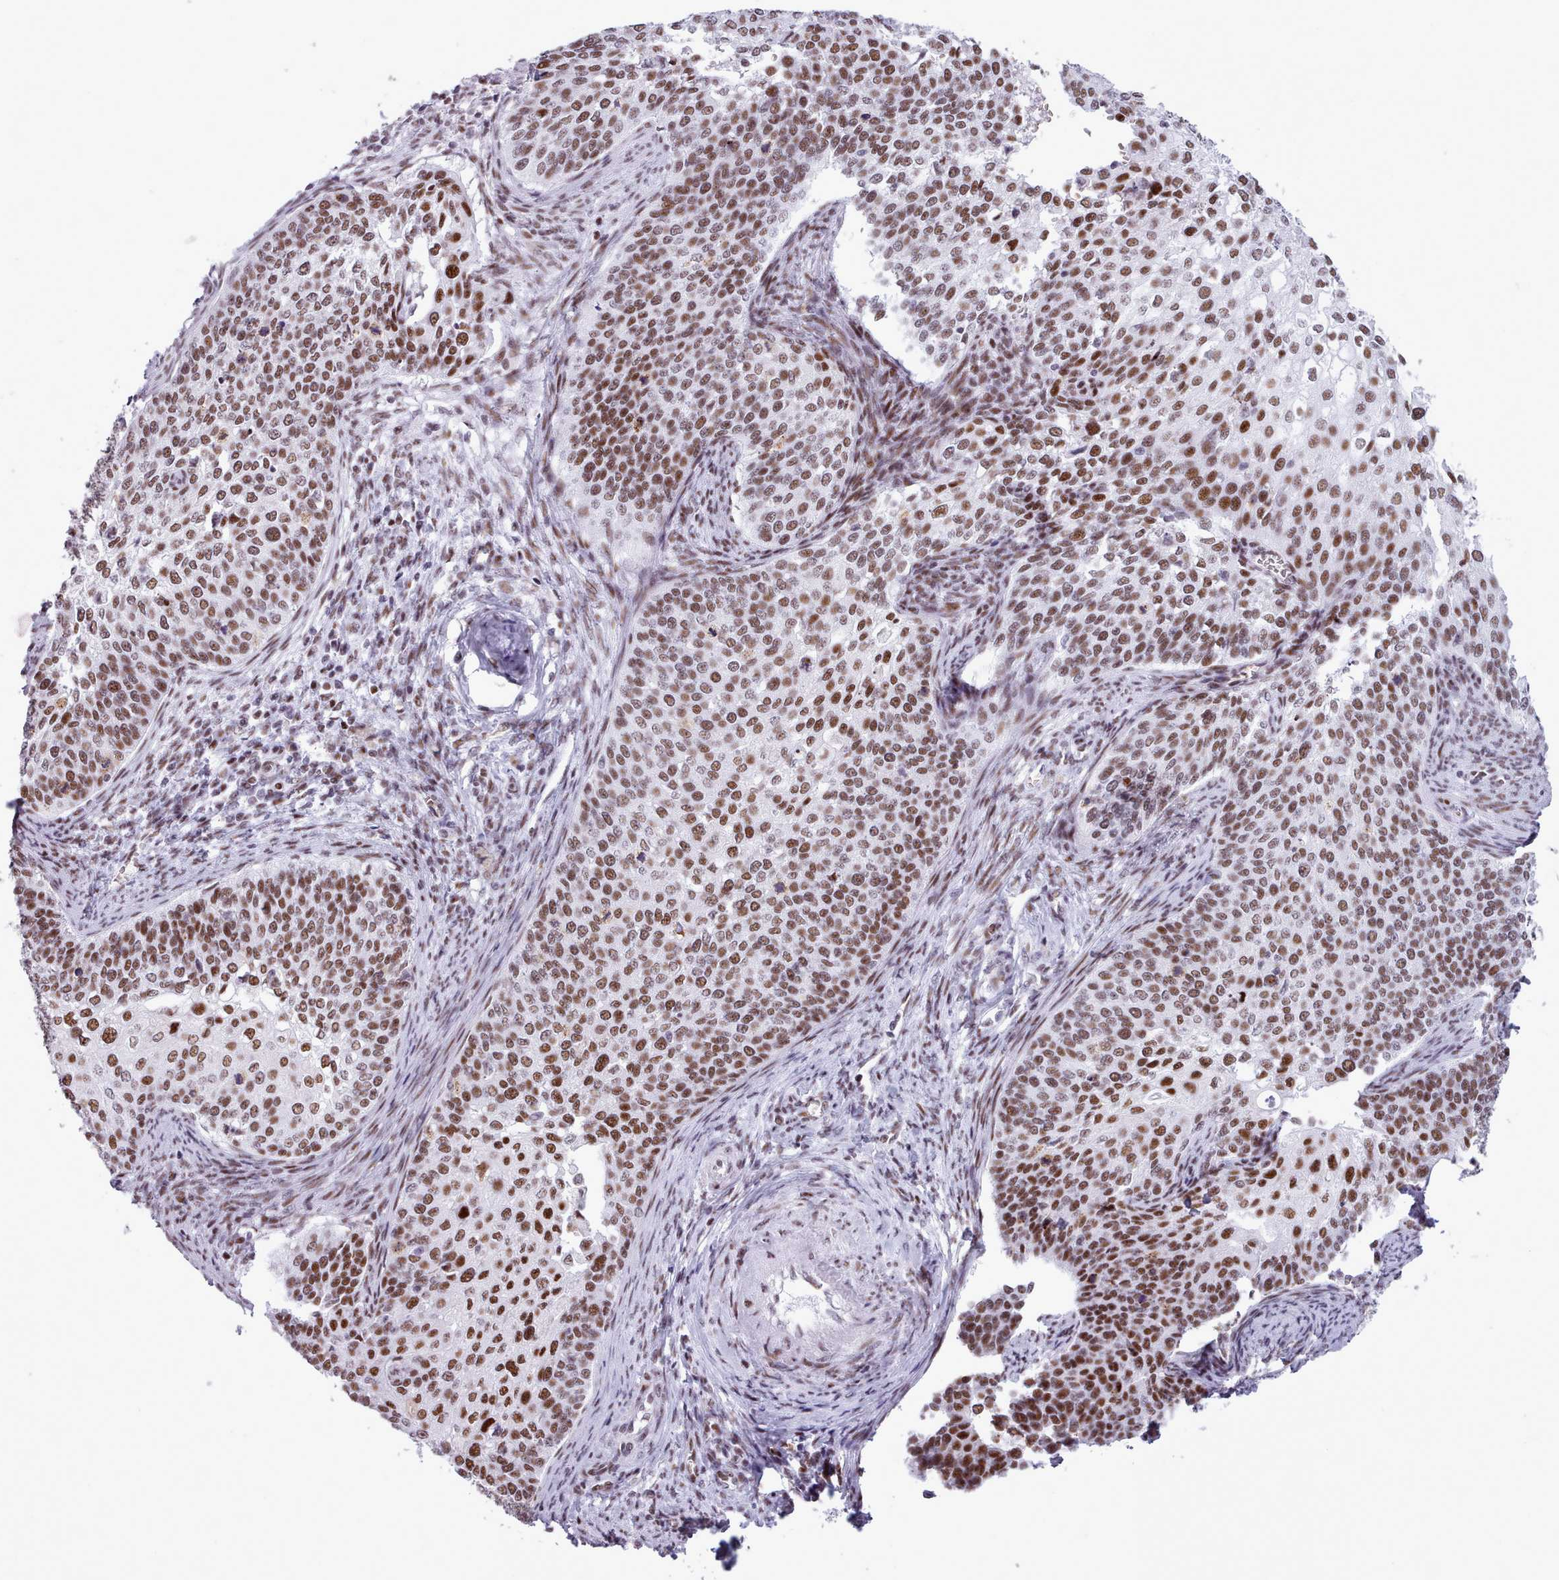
{"staining": {"intensity": "moderate", "quantity": ">75%", "location": "nuclear"}, "tissue": "cervical cancer", "cell_type": "Tumor cells", "image_type": "cancer", "snomed": [{"axis": "morphology", "description": "Squamous cell carcinoma, NOS"}, {"axis": "topography", "description": "Cervix"}], "caption": "Cervical squamous cell carcinoma stained with a brown dye reveals moderate nuclear positive expression in about >75% of tumor cells.", "gene": "SRSF4", "patient": {"sex": "female", "age": 44}}